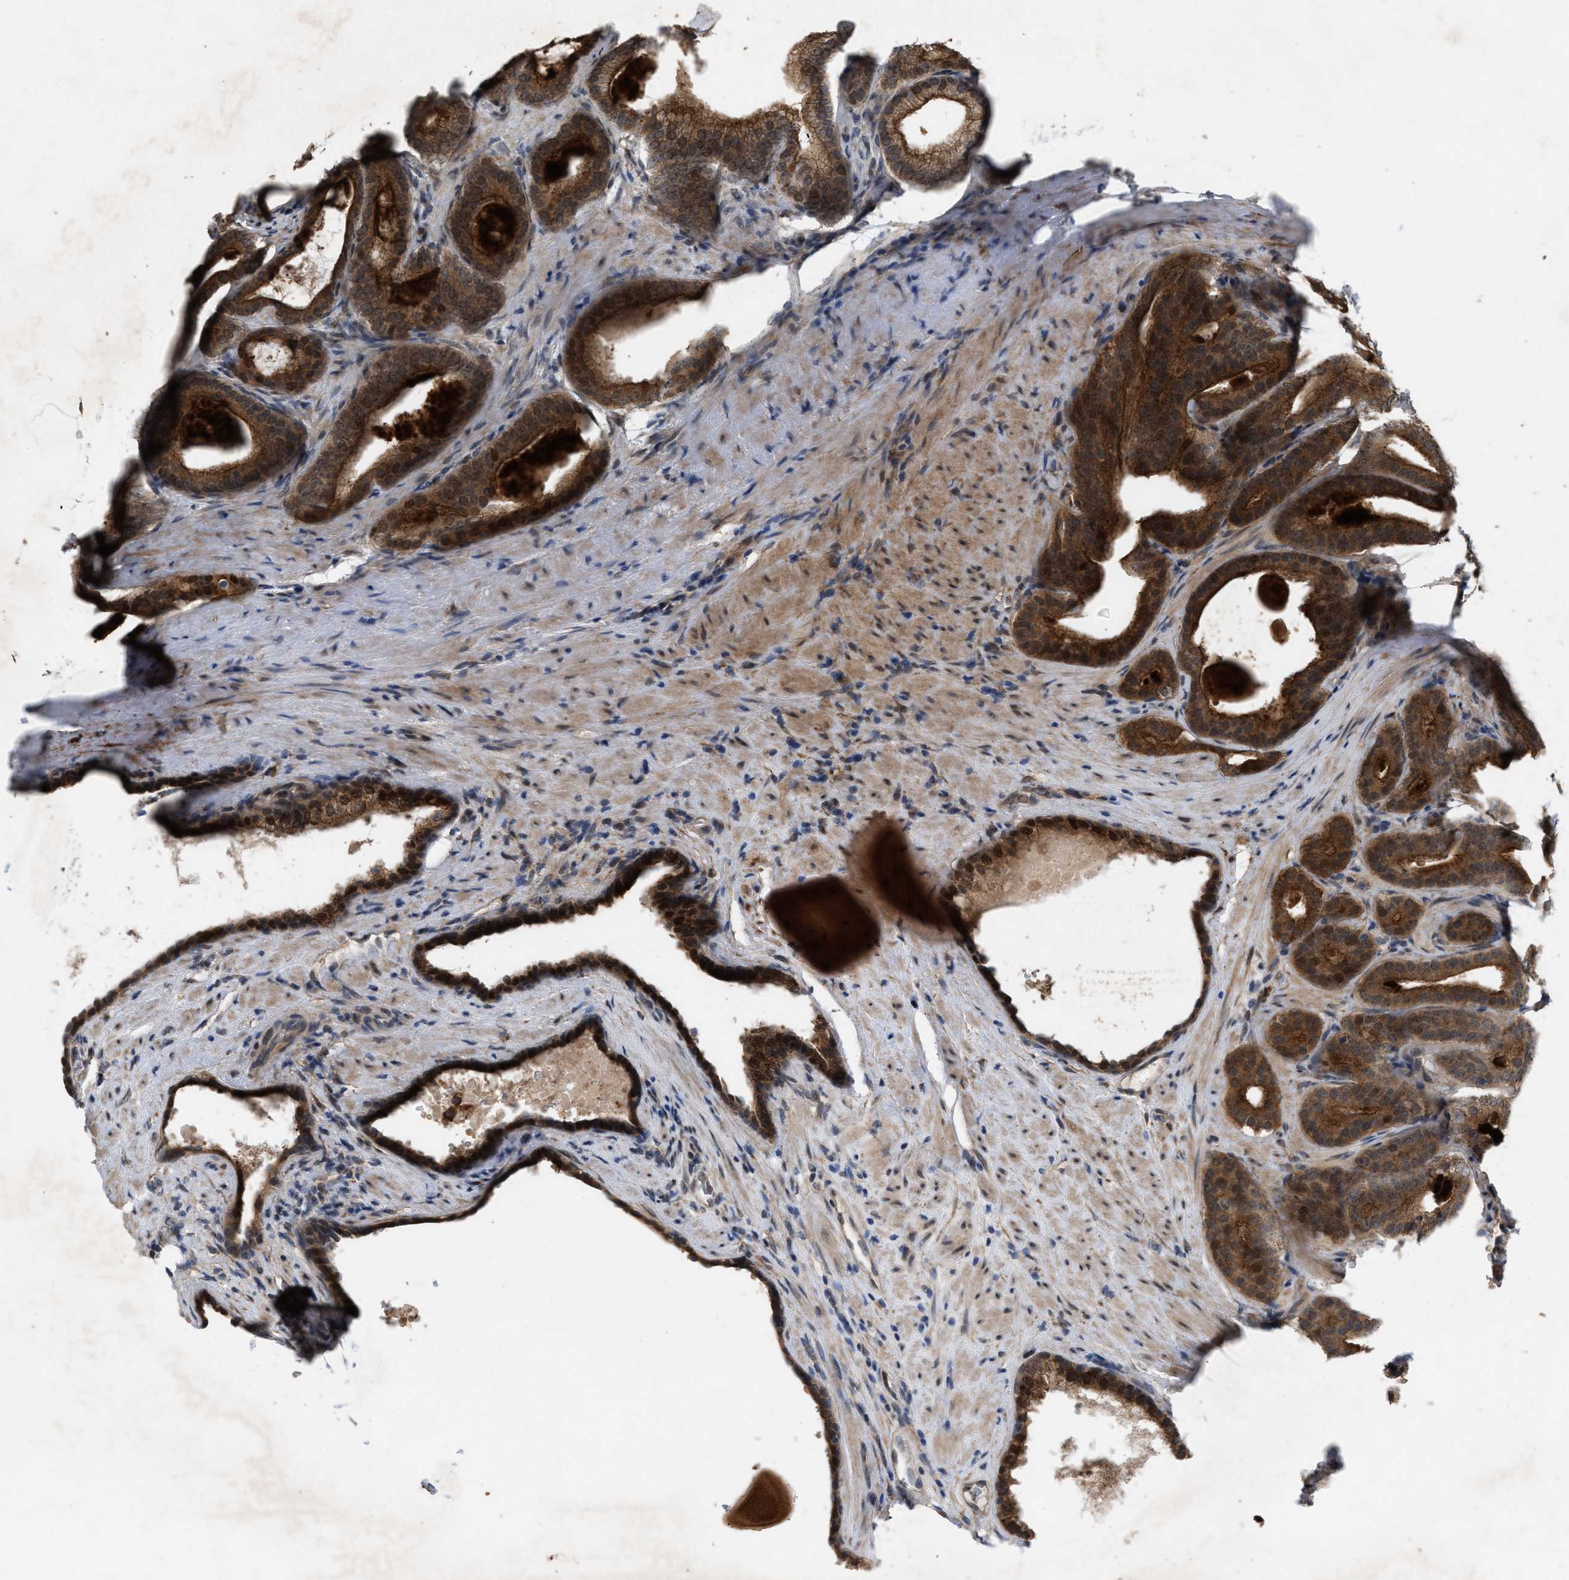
{"staining": {"intensity": "strong", "quantity": ">75%", "location": "cytoplasmic/membranous"}, "tissue": "prostate cancer", "cell_type": "Tumor cells", "image_type": "cancer", "snomed": [{"axis": "morphology", "description": "Adenocarcinoma, High grade"}, {"axis": "topography", "description": "Prostate"}], "caption": "A photomicrograph of prostate adenocarcinoma (high-grade) stained for a protein exhibits strong cytoplasmic/membranous brown staining in tumor cells.", "gene": "MFSD6", "patient": {"sex": "male", "age": 60}}